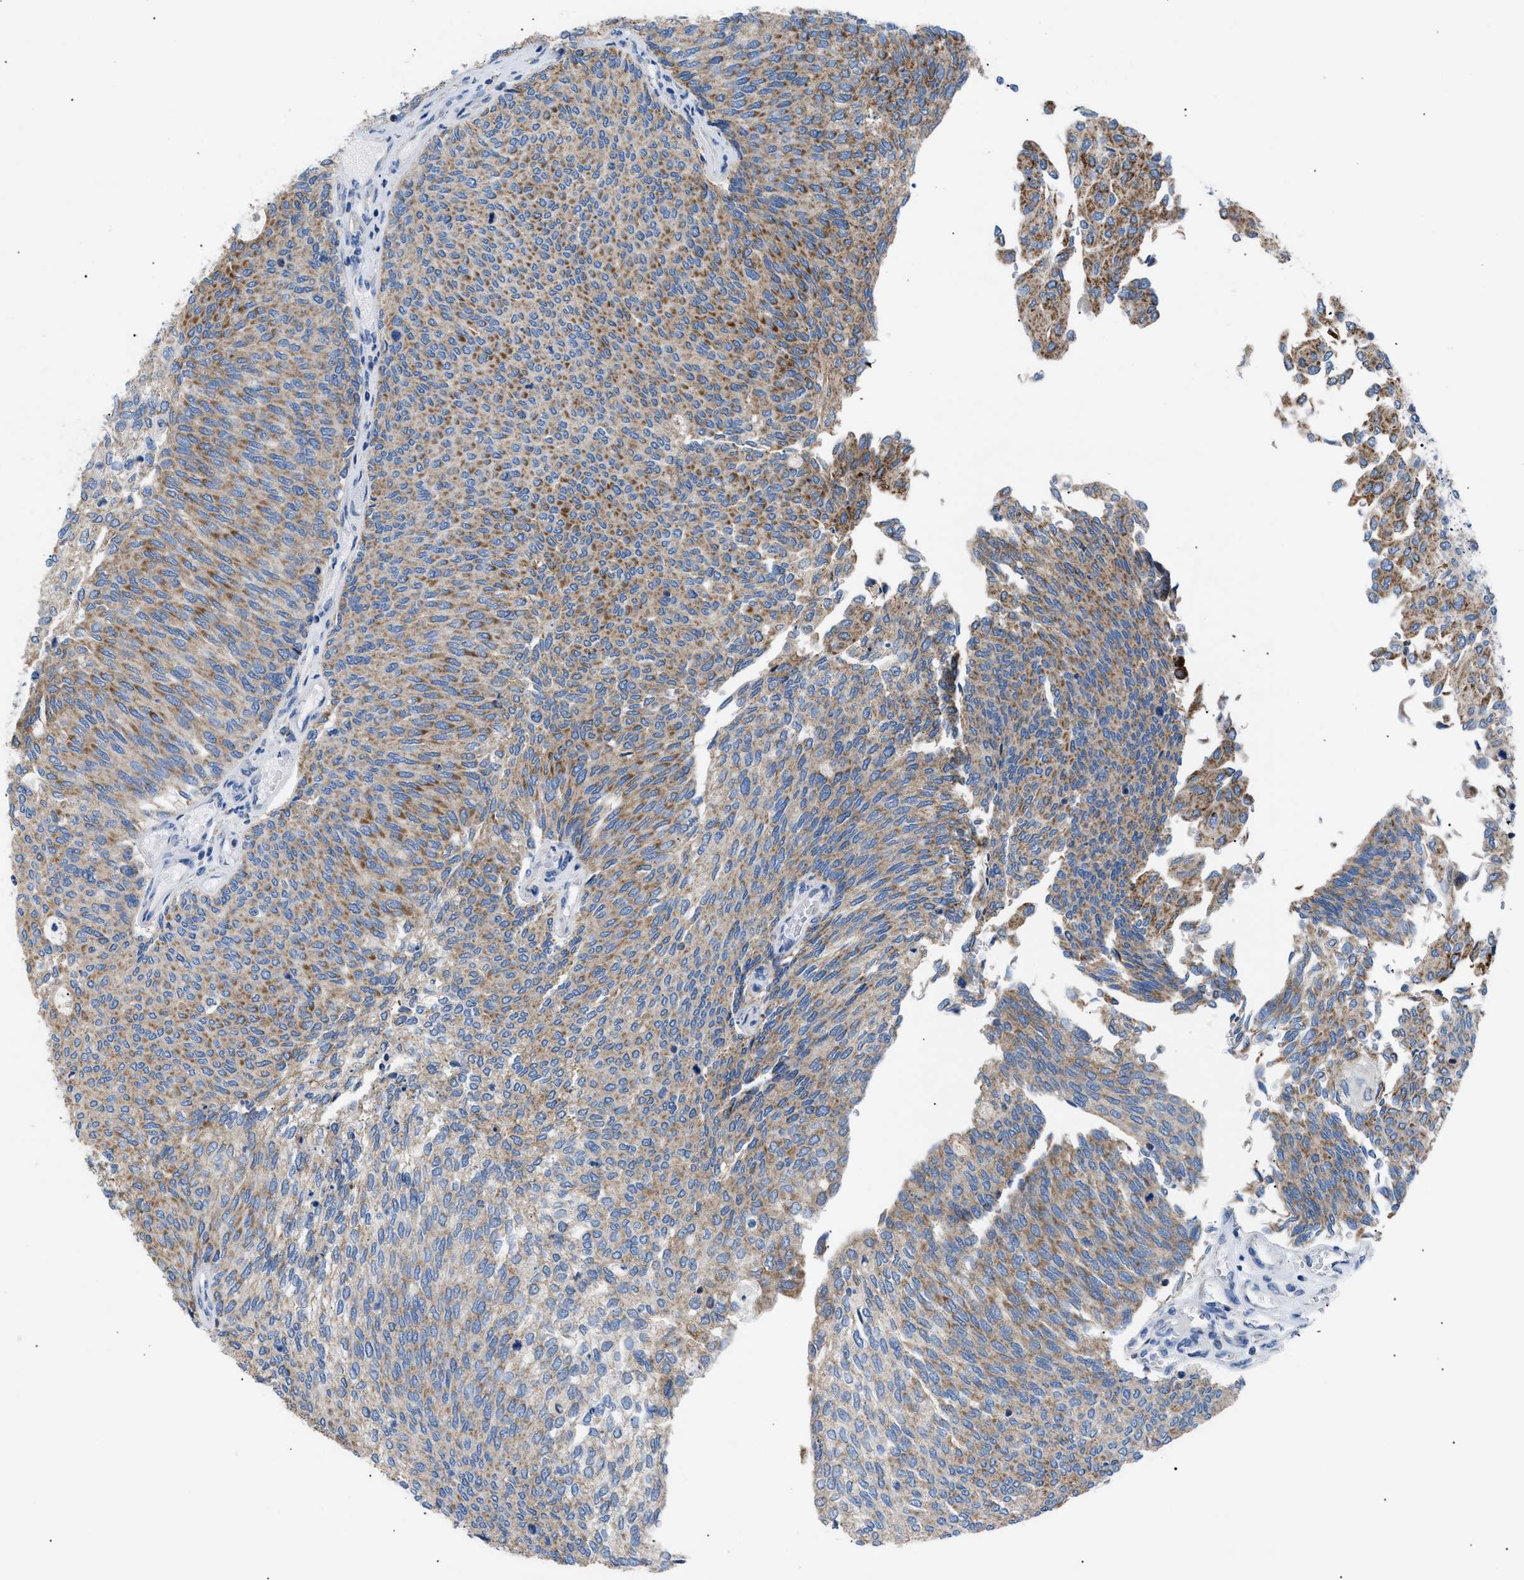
{"staining": {"intensity": "moderate", "quantity": ">75%", "location": "cytoplasmic/membranous"}, "tissue": "urothelial cancer", "cell_type": "Tumor cells", "image_type": "cancer", "snomed": [{"axis": "morphology", "description": "Urothelial carcinoma, Low grade"}, {"axis": "topography", "description": "Urinary bladder"}], "caption": "IHC photomicrograph of low-grade urothelial carcinoma stained for a protein (brown), which demonstrates medium levels of moderate cytoplasmic/membranous positivity in approximately >75% of tumor cells.", "gene": "ILDR1", "patient": {"sex": "female", "age": 79}}